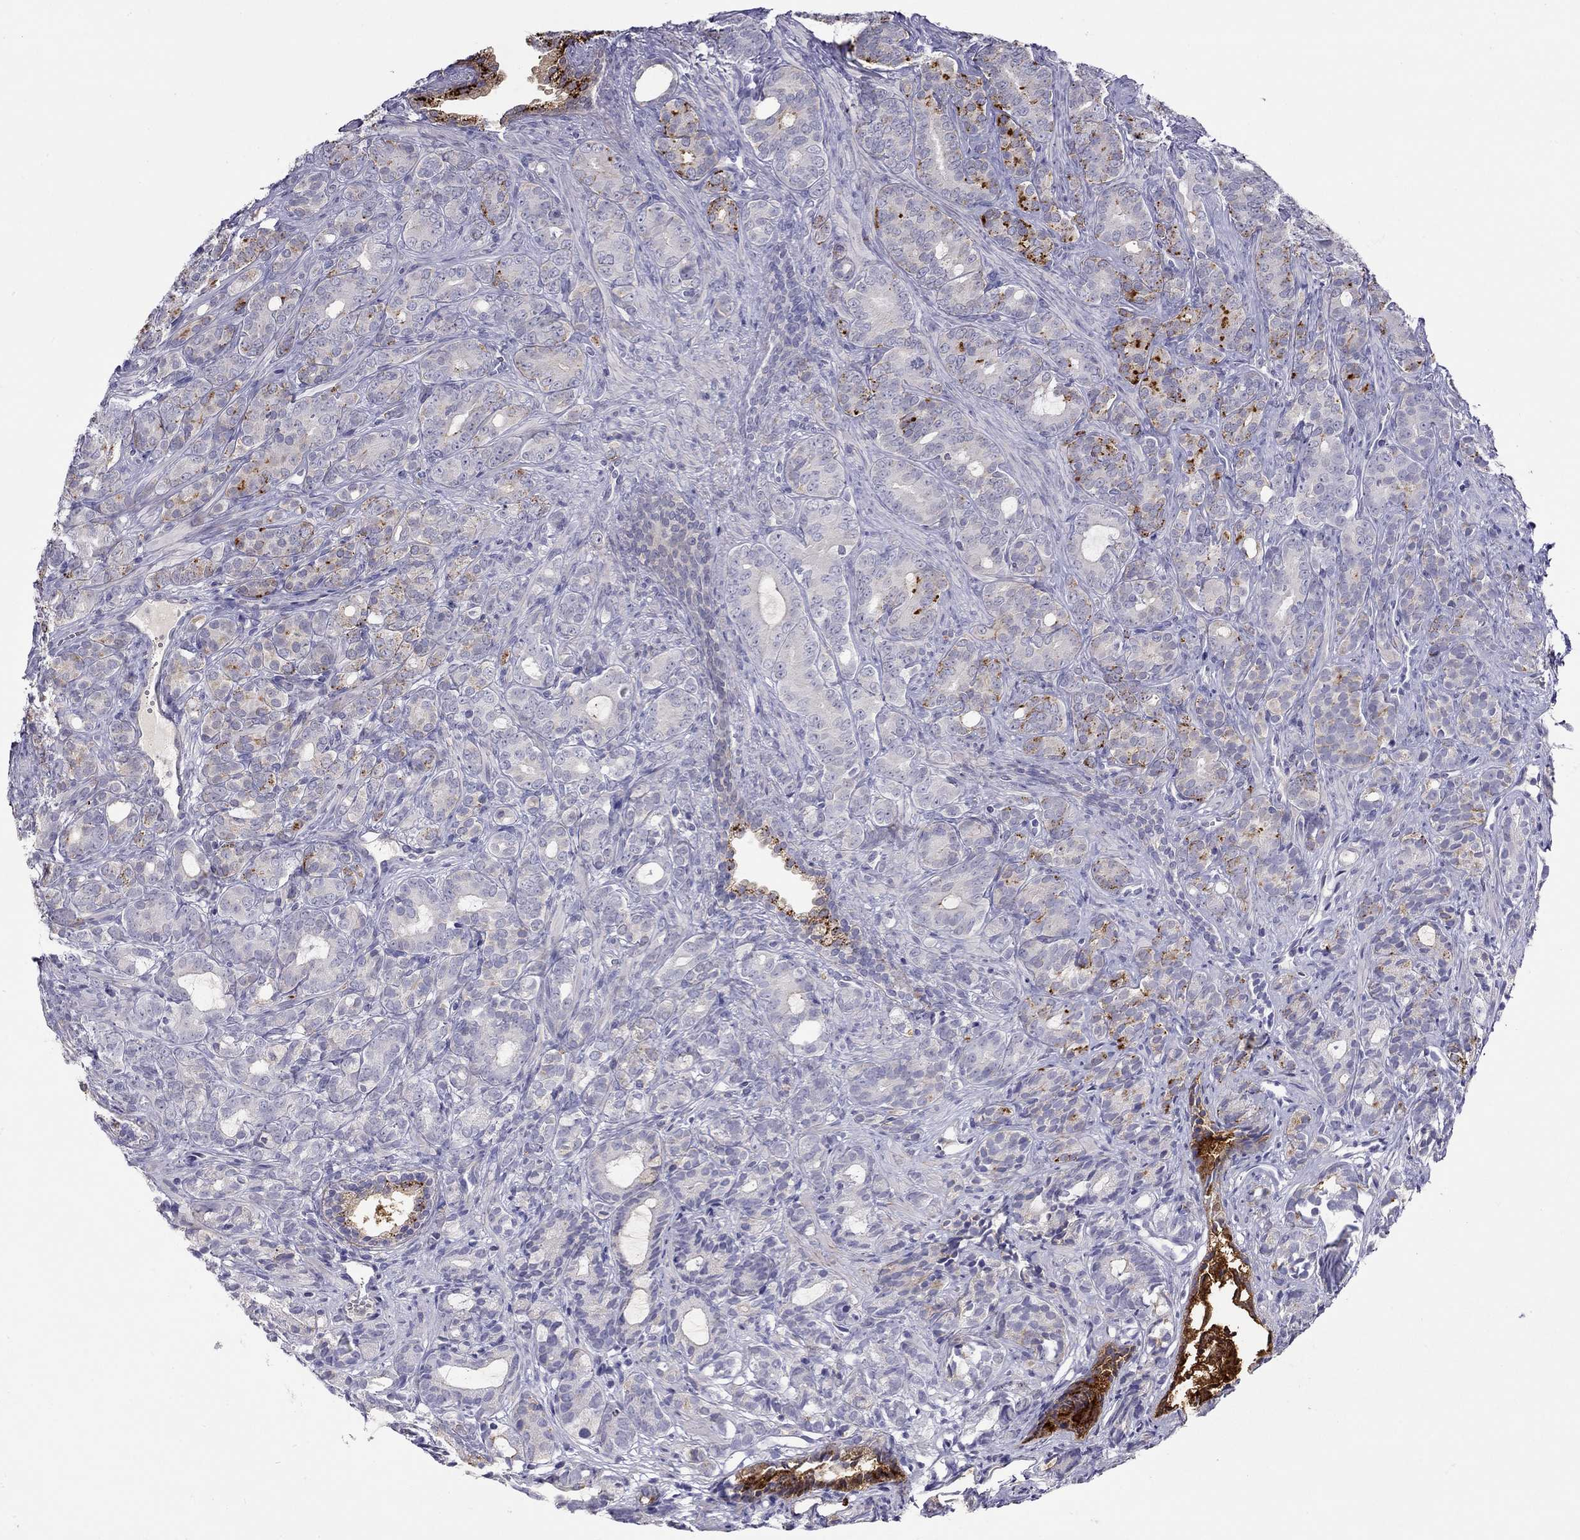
{"staining": {"intensity": "strong", "quantity": "<25%", "location": "cytoplasmic/membranous"}, "tissue": "prostate cancer", "cell_type": "Tumor cells", "image_type": "cancer", "snomed": [{"axis": "morphology", "description": "Adenocarcinoma, High grade"}, {"axis": "topography", "description": "Prostate"}], "caption": "Prostate cancer (adenocarcinoma (high-grade)) stained with a protein marker exhibits strong staining in tumor cells.", "gene": "CPNE4", "patient": {"sex": "male", "age": 84}}